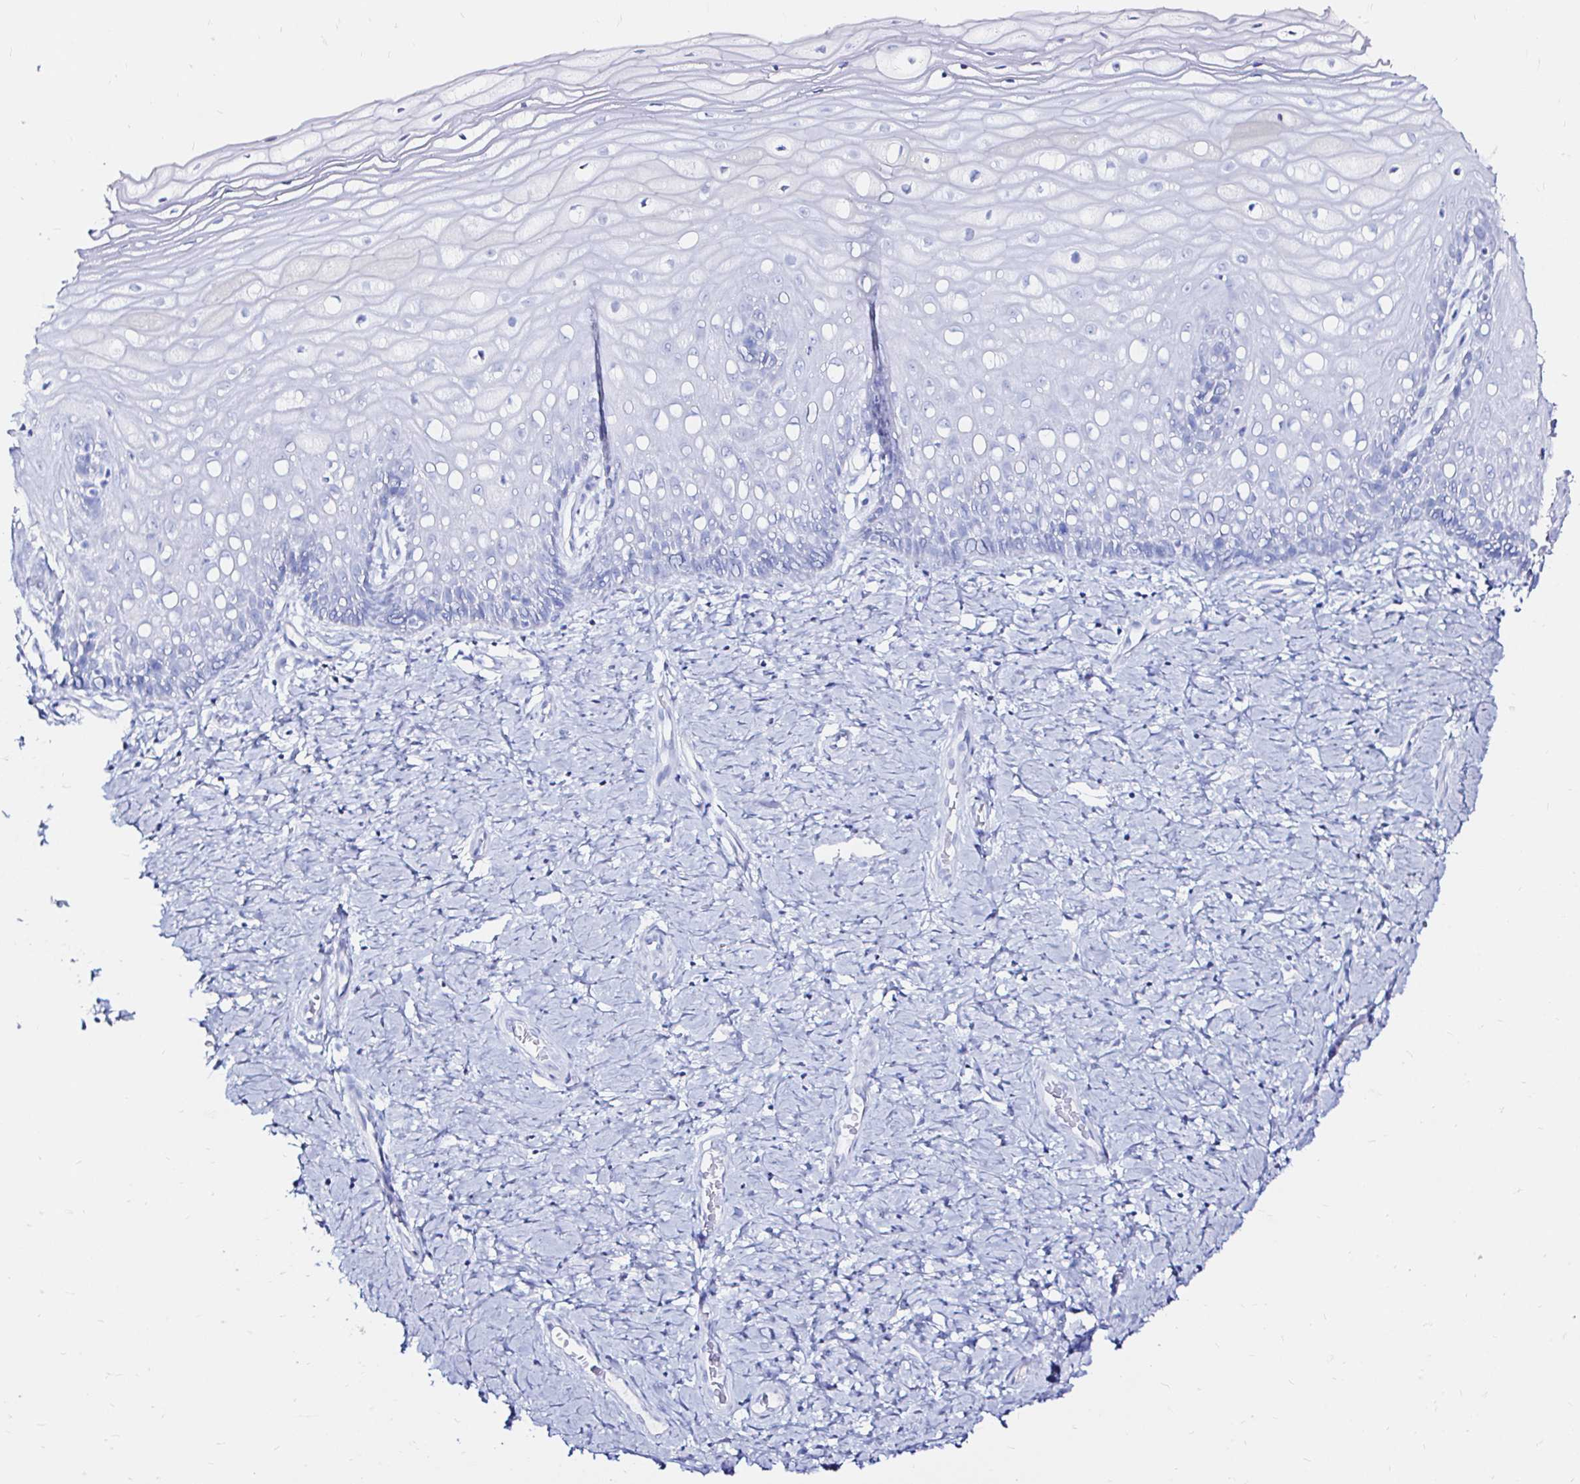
{"staining": {"intensity": "strong", "quantity": ">75%", "location": "cytoplasmic/membranous"}, "tissue": "cervix", "cell_type": "Glandular cells", "image_type": "normal", "snomed": [{"axis": "morphology", "description": "Normal tissue, NOS"}, {"axis": "topography", "description": "Cervix"}], "caption": "Brown immunohistochemical staining in normal human cervix exhibits strong cytoplasmic/membranous staining in approximately >75% of glandular cells. (Brightfield microscopy of DAB IHC at high magnification).", "gene": "ZNF432", "patient": {"sex": "female", "age": 37}}